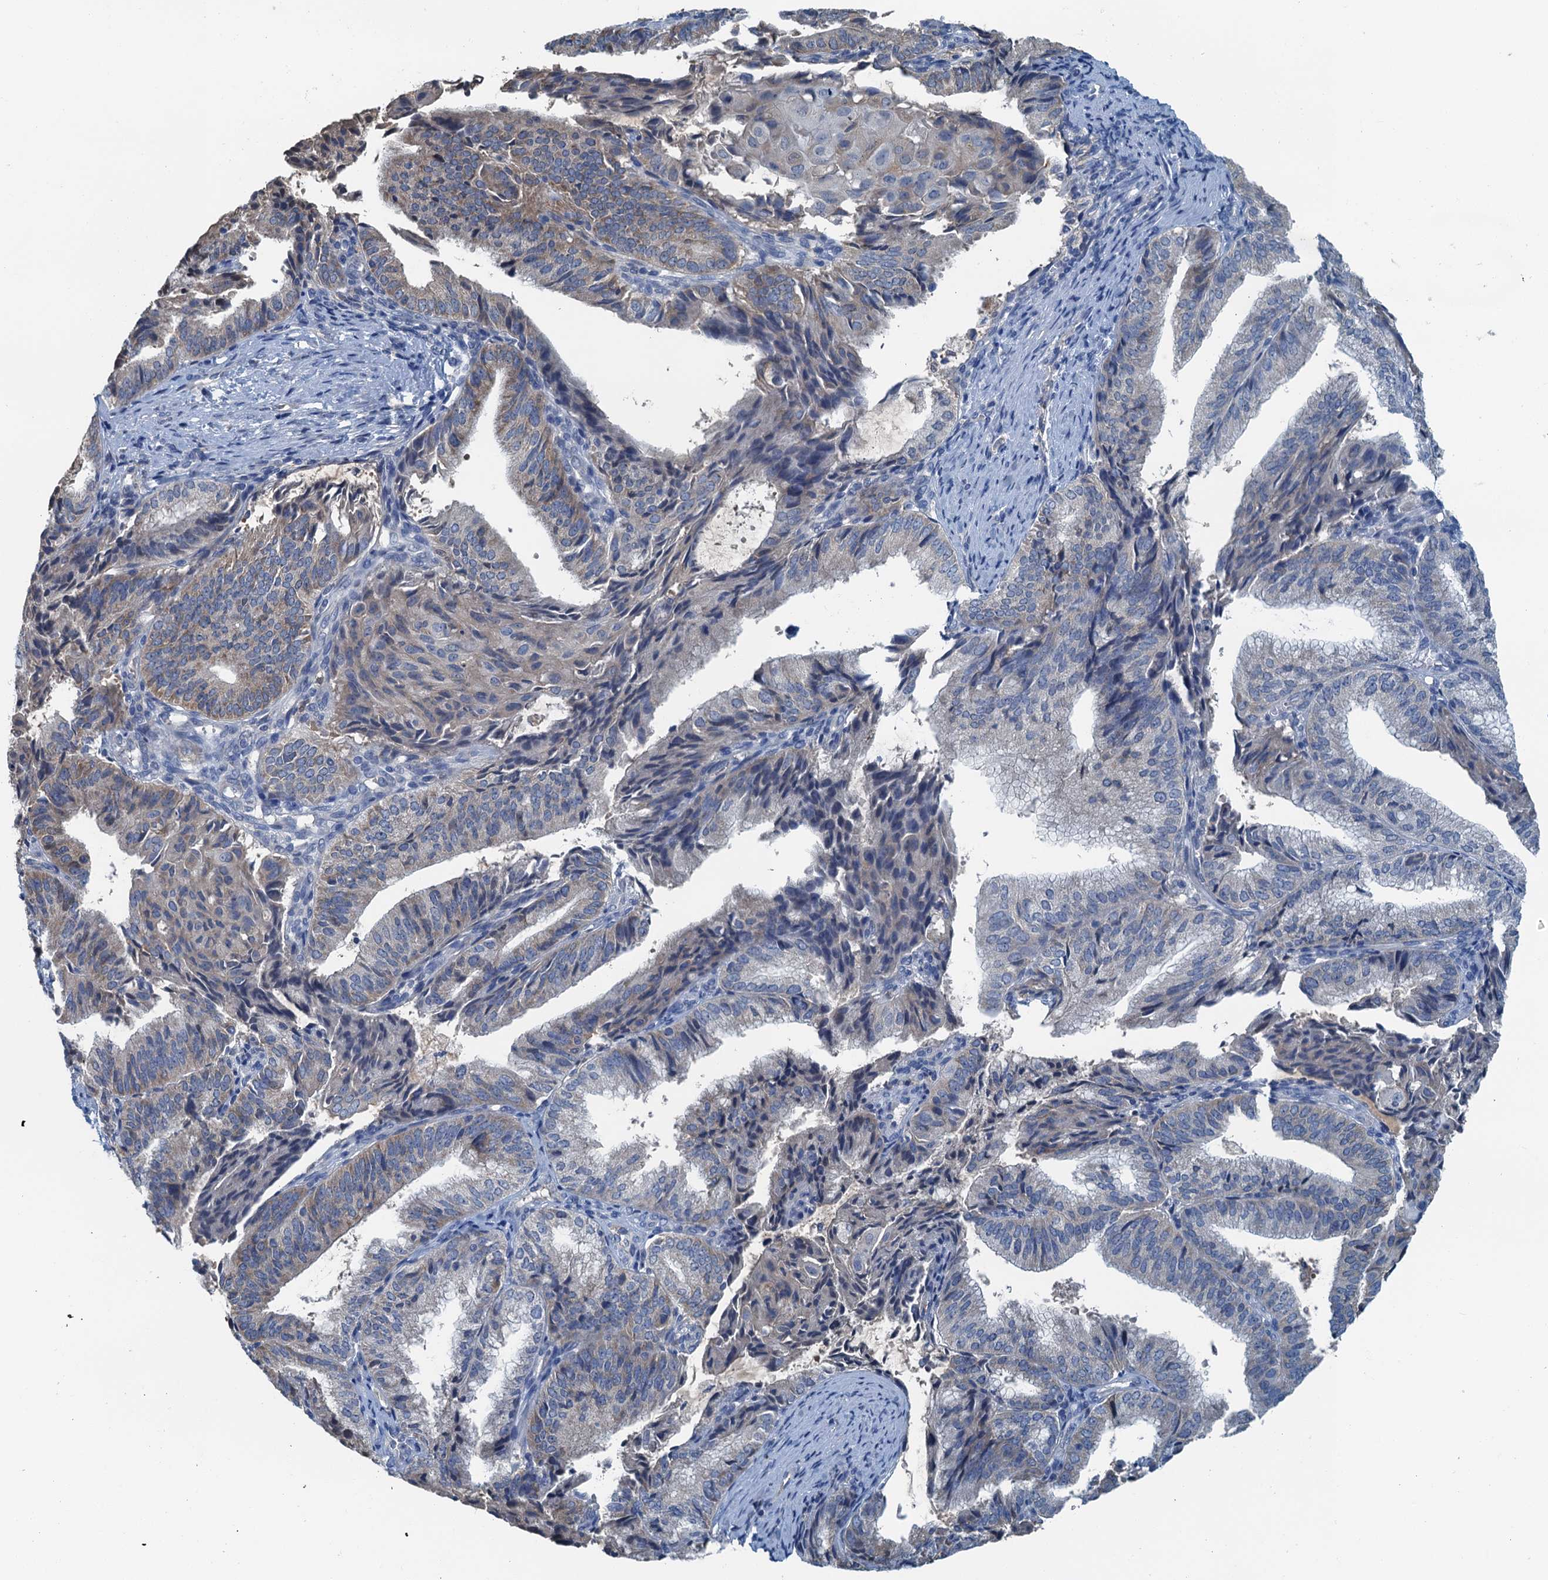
{"staining": {"intensity": "moderate", "quantity": "<25%", "location": "cytoplasmic/membranous"}, "tissue": "endometrial cancer", "cell_type": "Tumor cells", "image_type": "cancer", "snomed": [{"axis": "morphology", "description": "Adenocarcinoma, NOS"}, {"axis": "topography", "description": "Endometrium"}], "caption": "Endometrial cancer stained for a protein demonstrates moderate cytoplasmic/membranous positivity in tumor cells. (Brightfield microscopy of DAB IHC at high magnification).", "gene": "LSM14B", "patient": {"sex": "female", "age": 49}}